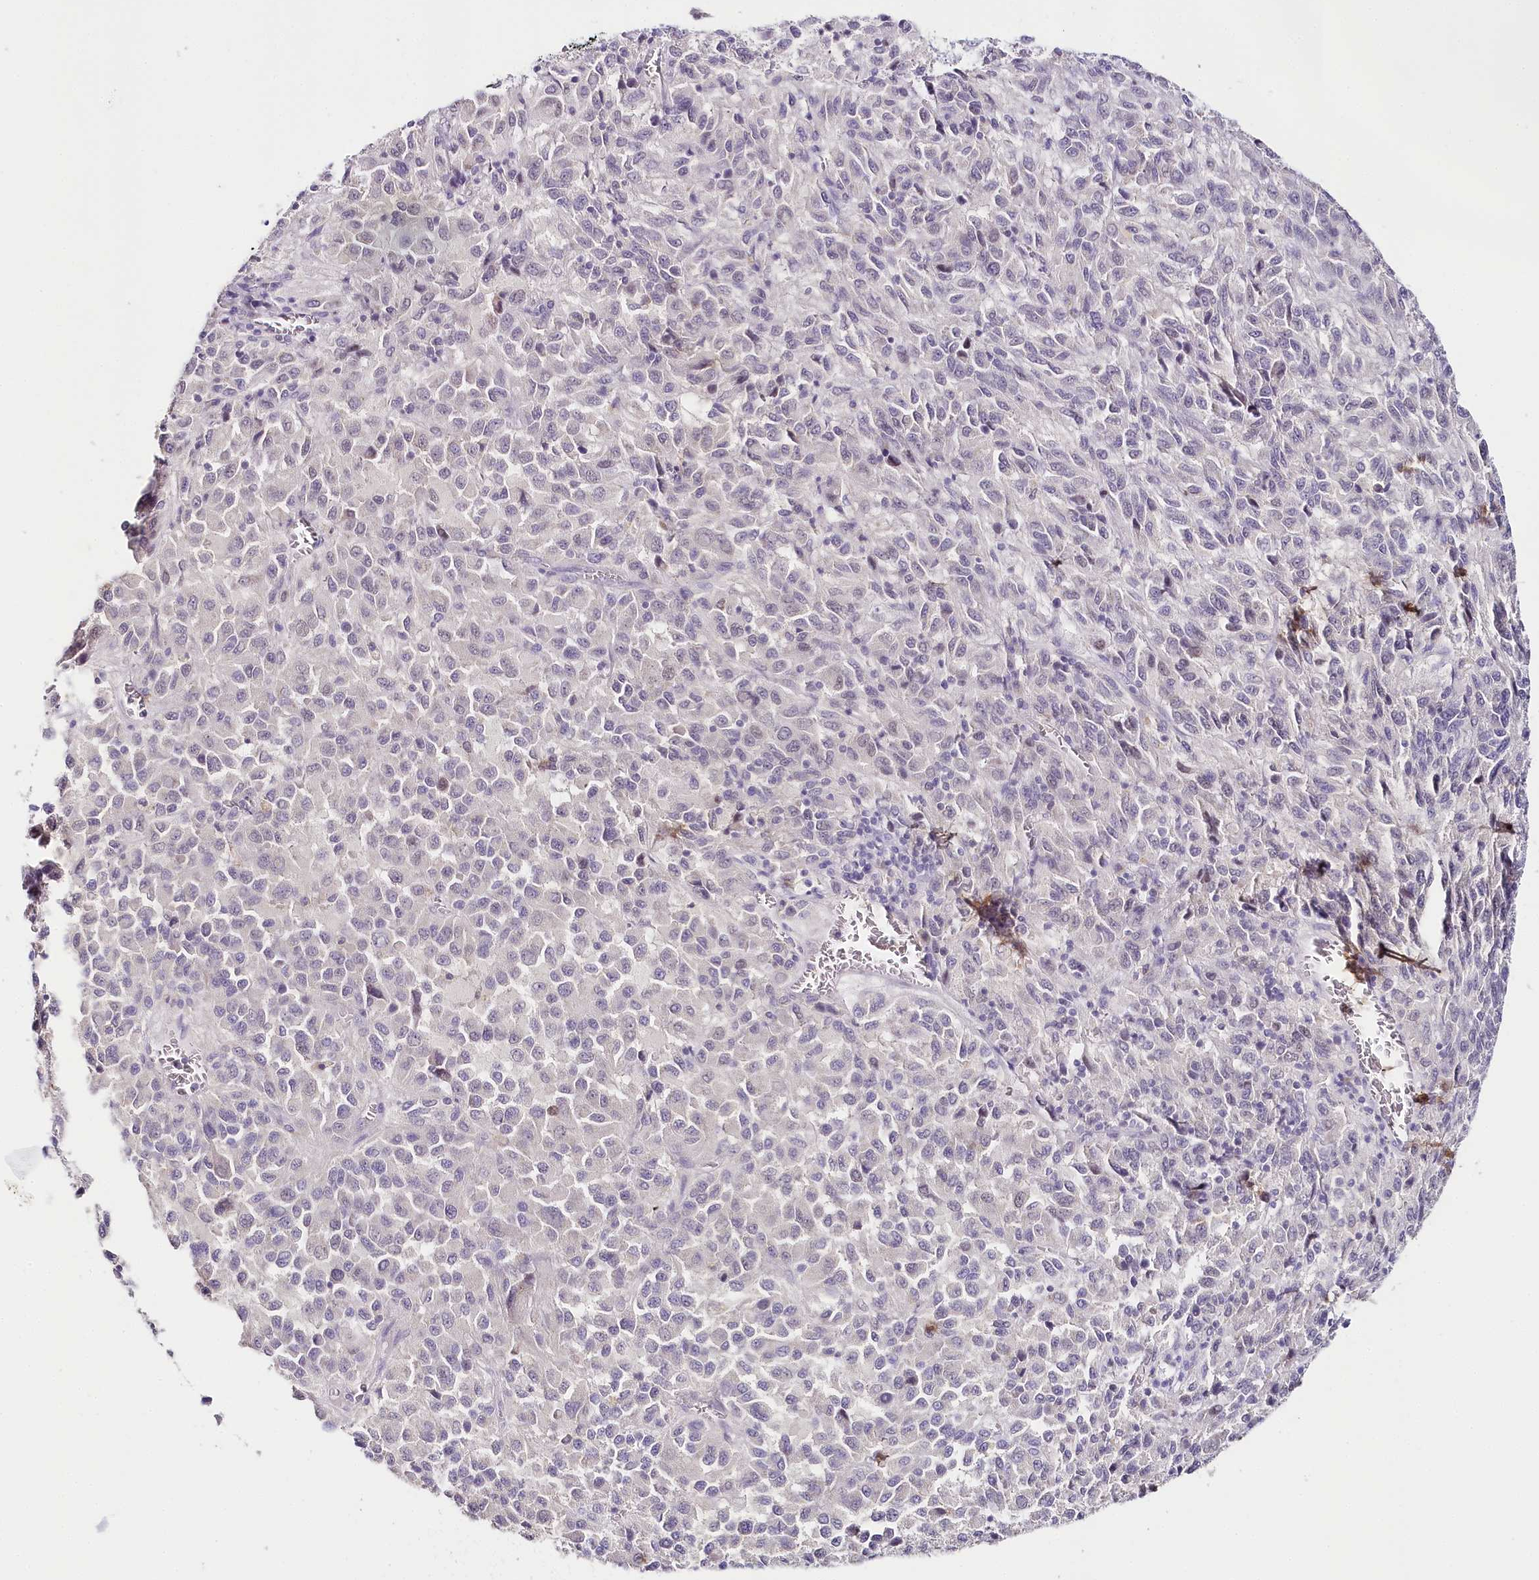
{"staining": {"intensity": "negative", "quantity": "none", "location": "none"}, "tissue": "melanoma", "cell_type": "Tumor cells", "image_type": "cancer", "snomed": [{"axis": "morphology", "description": "Malignant melanoma, Metastatic site"}, {"axis": "topography", "description": "Lung"}], "caption": "This is an IHC micrograph of melanoma. There is no staining in tumor cells.", "gene": "TP53", "patient": {"sex": "male", "age": 64}}